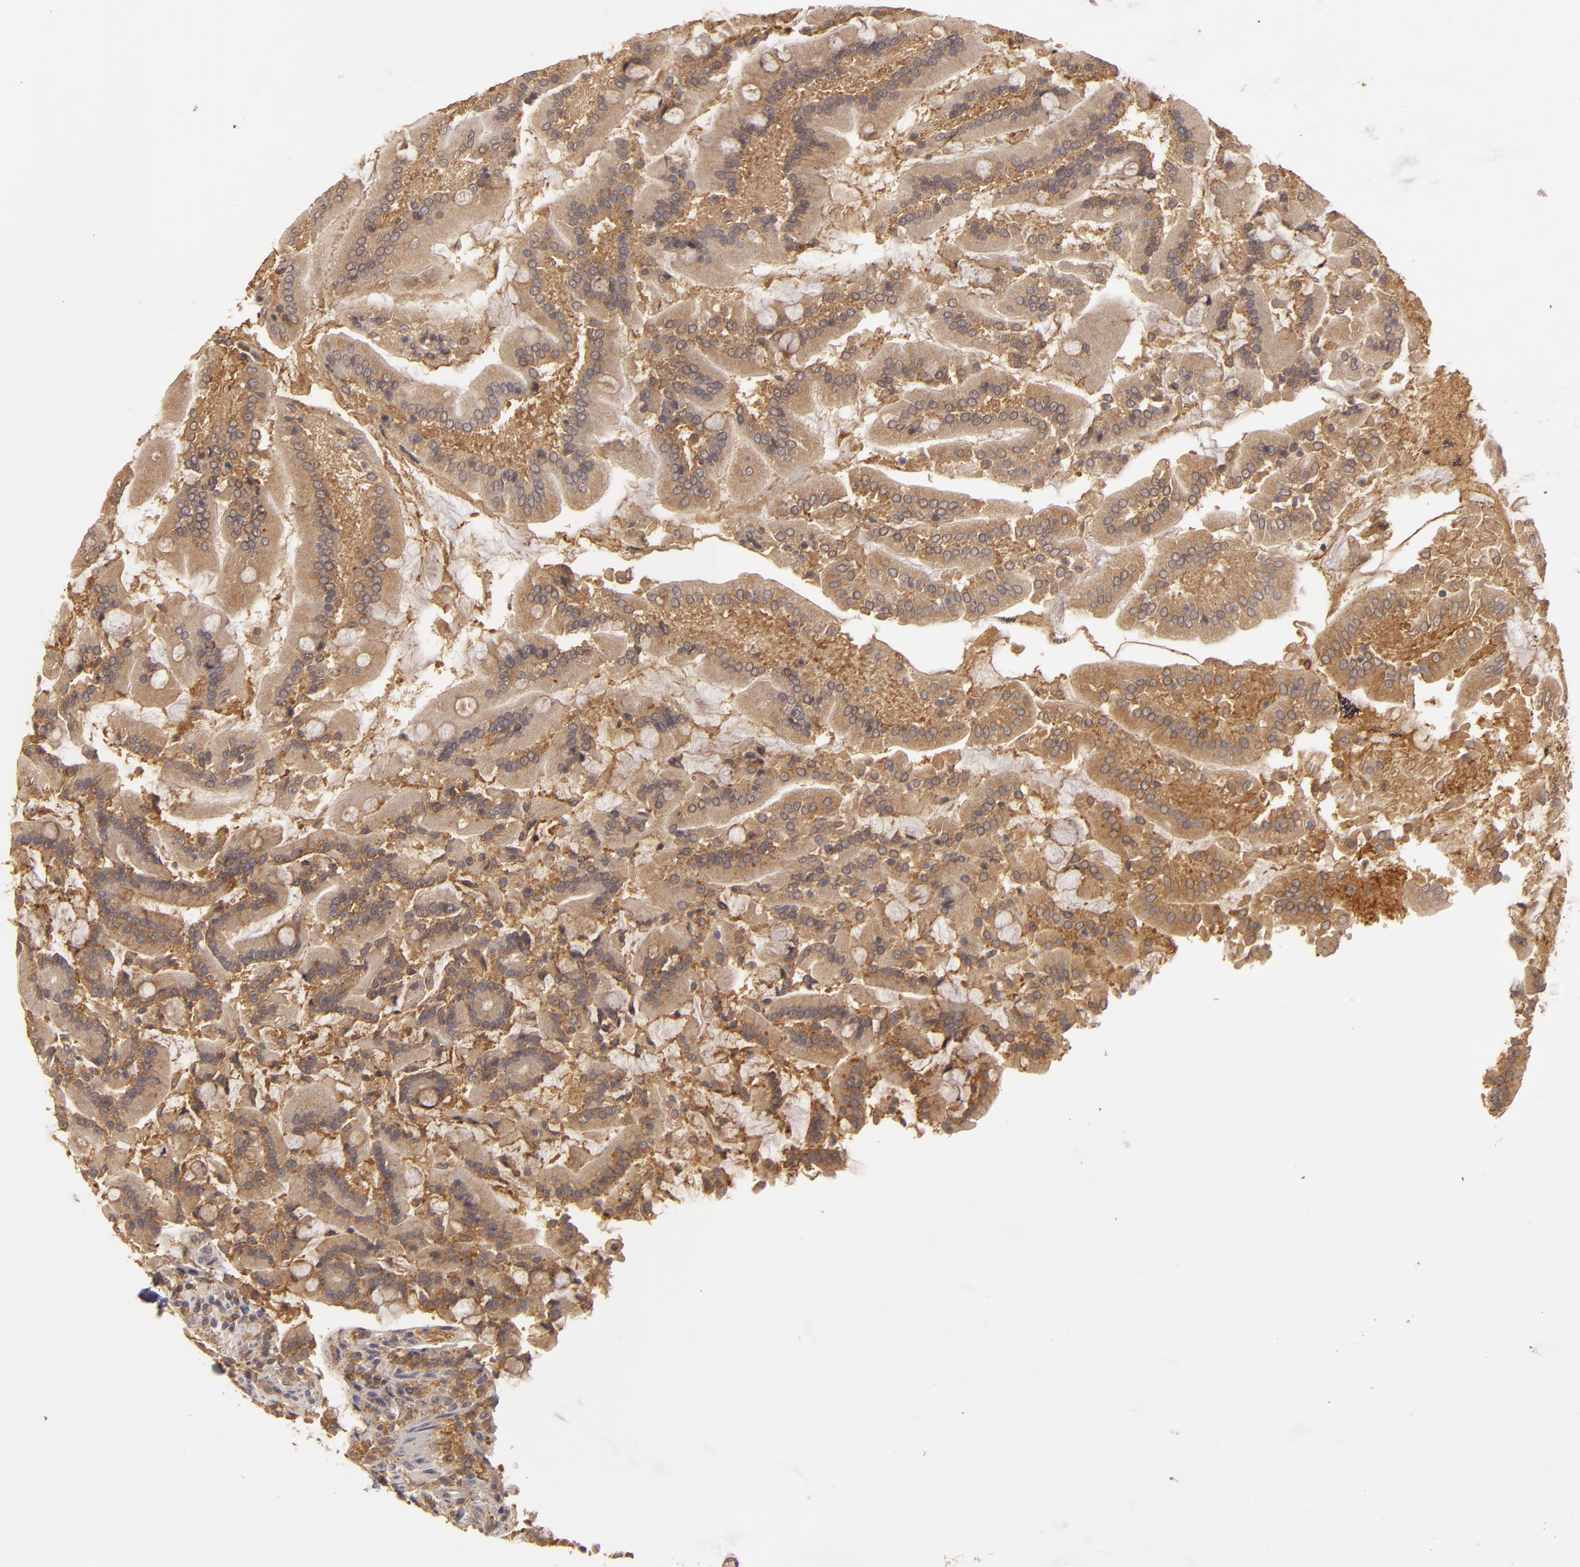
{"staining": {"intensity": "strong", "quantity": ">75%", "location": "cytoplasmic/membranous"}, "tissue": "duodenum", "cell_type": "Glandular cells", "image_type": "normal", "snomed": [{"axis": "morphology", "description": "Normal tissue, NOS"}, {"axis": "topography", "description": "Duodenum"}], "caption": "Strong cytoplasmic/membranous positivity for a protein is present in about >75% of glandular cells of normal duodenum using immunohistochemistry.", "gene": "PRKCD", "patient": {"sex": "female", "age": 64}}